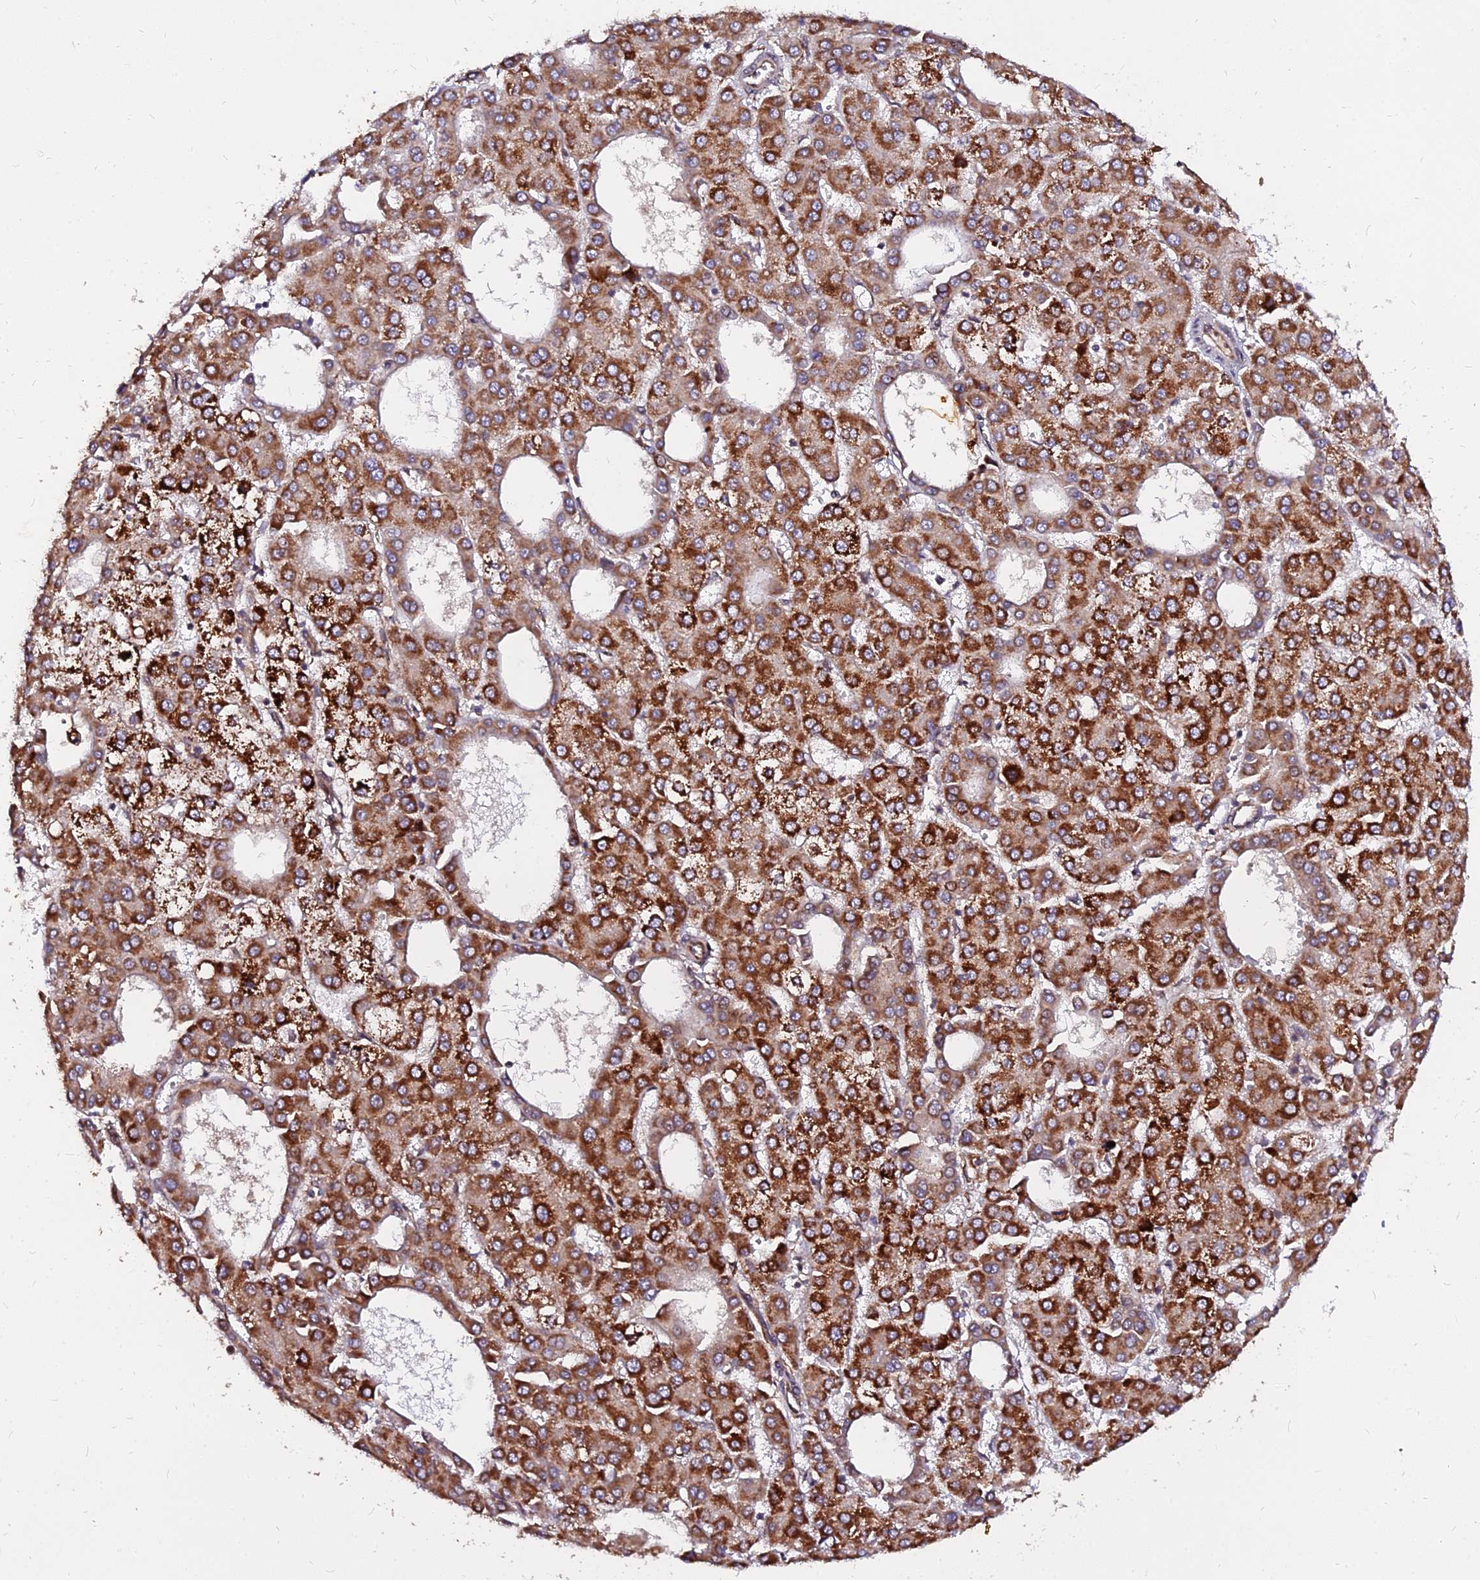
{"staining": {"intensity": "strong", "quantity": ">75%", "location": "cytoplasmic/membranous"}, "tissue": "liver cancer", "cell_type": "Tumor cells", "image_type": "cancer", "snomed": [{"axis": "morphology", "description": "Carcinoma, Hepatocellular, NOS"}, {"axis": "topography", "description": "Liver"}], "caption": "Liver hepatocellular carcinoma stained for a protein demonstrates strong cytoplasmic/membranous positivity in tumor cells. The protein of interest is stained brown, and the nuclei are stained in blue (DAB IHC with brightfield microscopy, high magnification).", "gene": "PDE4D", "patient": {"sex": "male", "age": 47}}